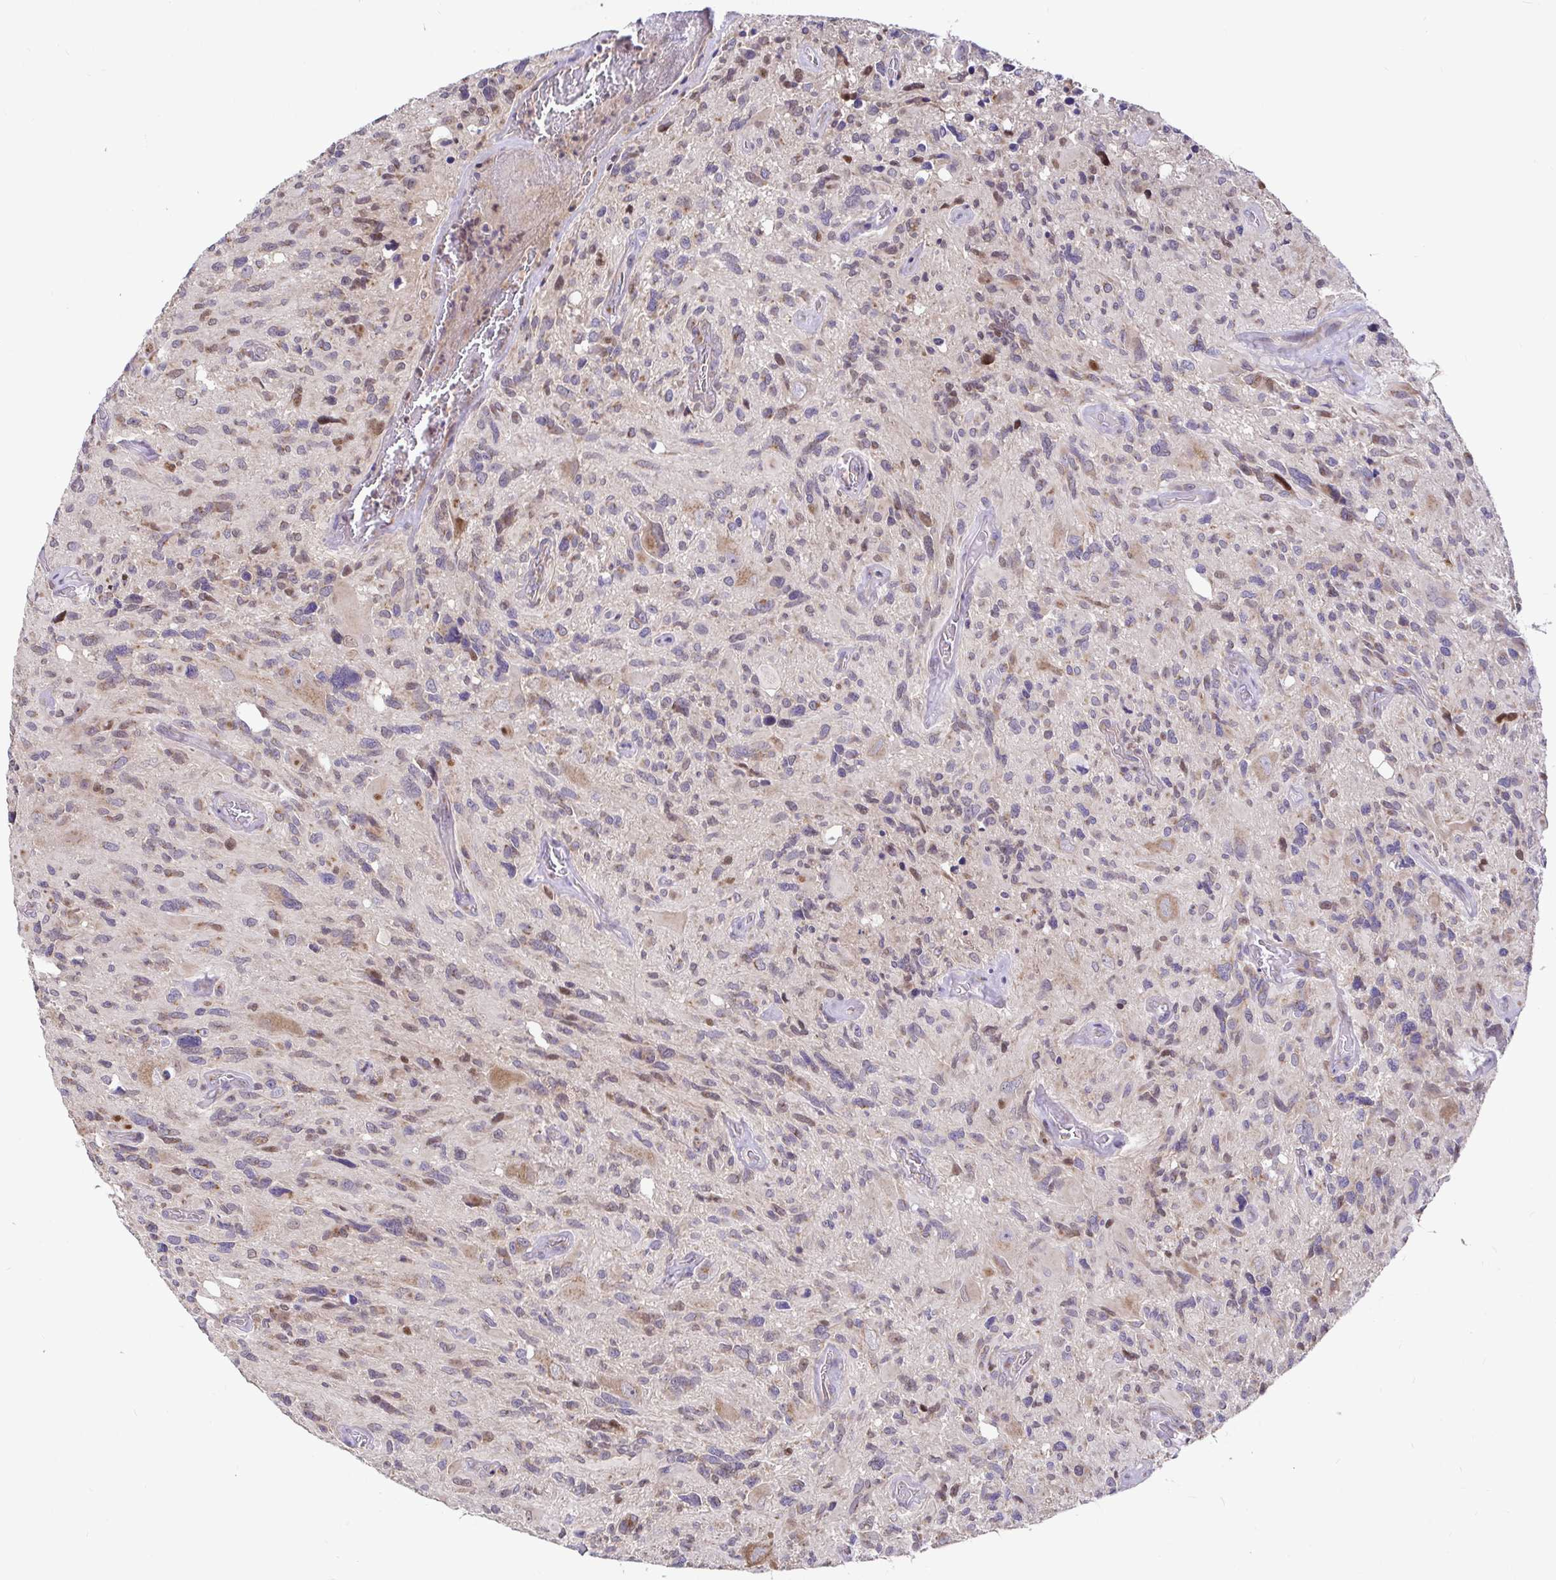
{"staining": {"intensity": "weak", "quantity": "<25%", "location": "cytoplasmic/membranous"}, "tissue": "glioma", "cell_type": "Tumor cells", "image_type": "cancer", "snomed": [{"axis": "morphology", "description": "Glioma, malignant, High grade"}, {"axis": "topography", "description": "Brain"}], "caption": "Protein analysis of malignant glioma (high-grade) exhibits no significant staining in tumor cells.", "gene": "ELP1", "patient": {"sex": "male", "age": 49}}